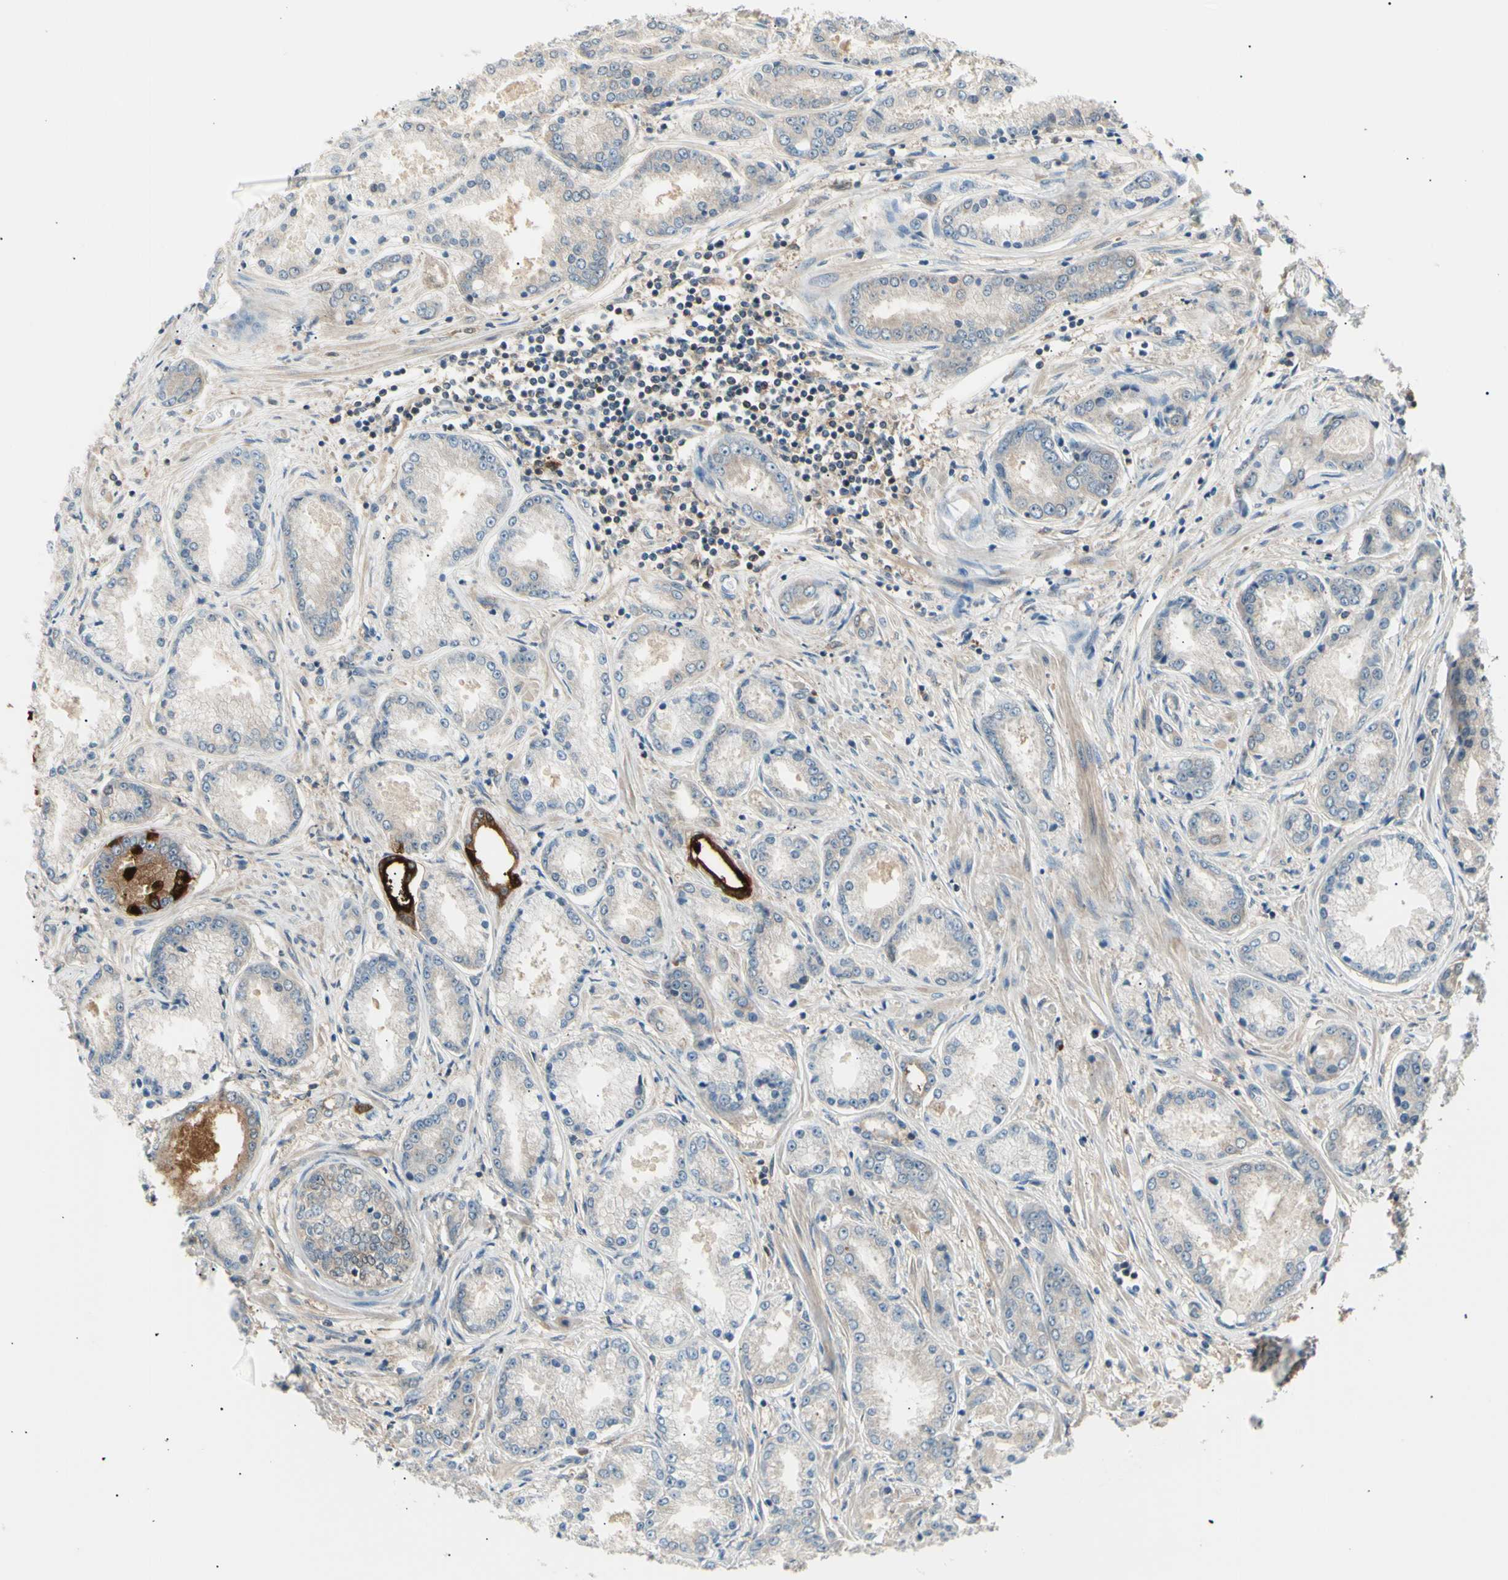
{"staining": {"intensity": "weak", "quantity": "<25%", "location": "cytoplasmic/membranous"}, "tissue": "prostate cancer", "cell_type": "Tumor cells", "image_type": "cancer", "snomed": [{"axis": "morphology", "description": "Adenocarcinoma, High grade"}, {"axis": "topography", "description": "Prostate"}], "caption": "Immunohistochemical staining of prostate adenocarcinoma (high-grade) displays no significant expression in tumor cells. Brightfield microscopy of immunohistochemistry (IHC) stained with DAB (3,3'-diaminobenzidine) (brown) and hematoxylin (blue), captured at high magnification.", "gene": "LHPP", "patient": {"sex": "male", "age": 59}}